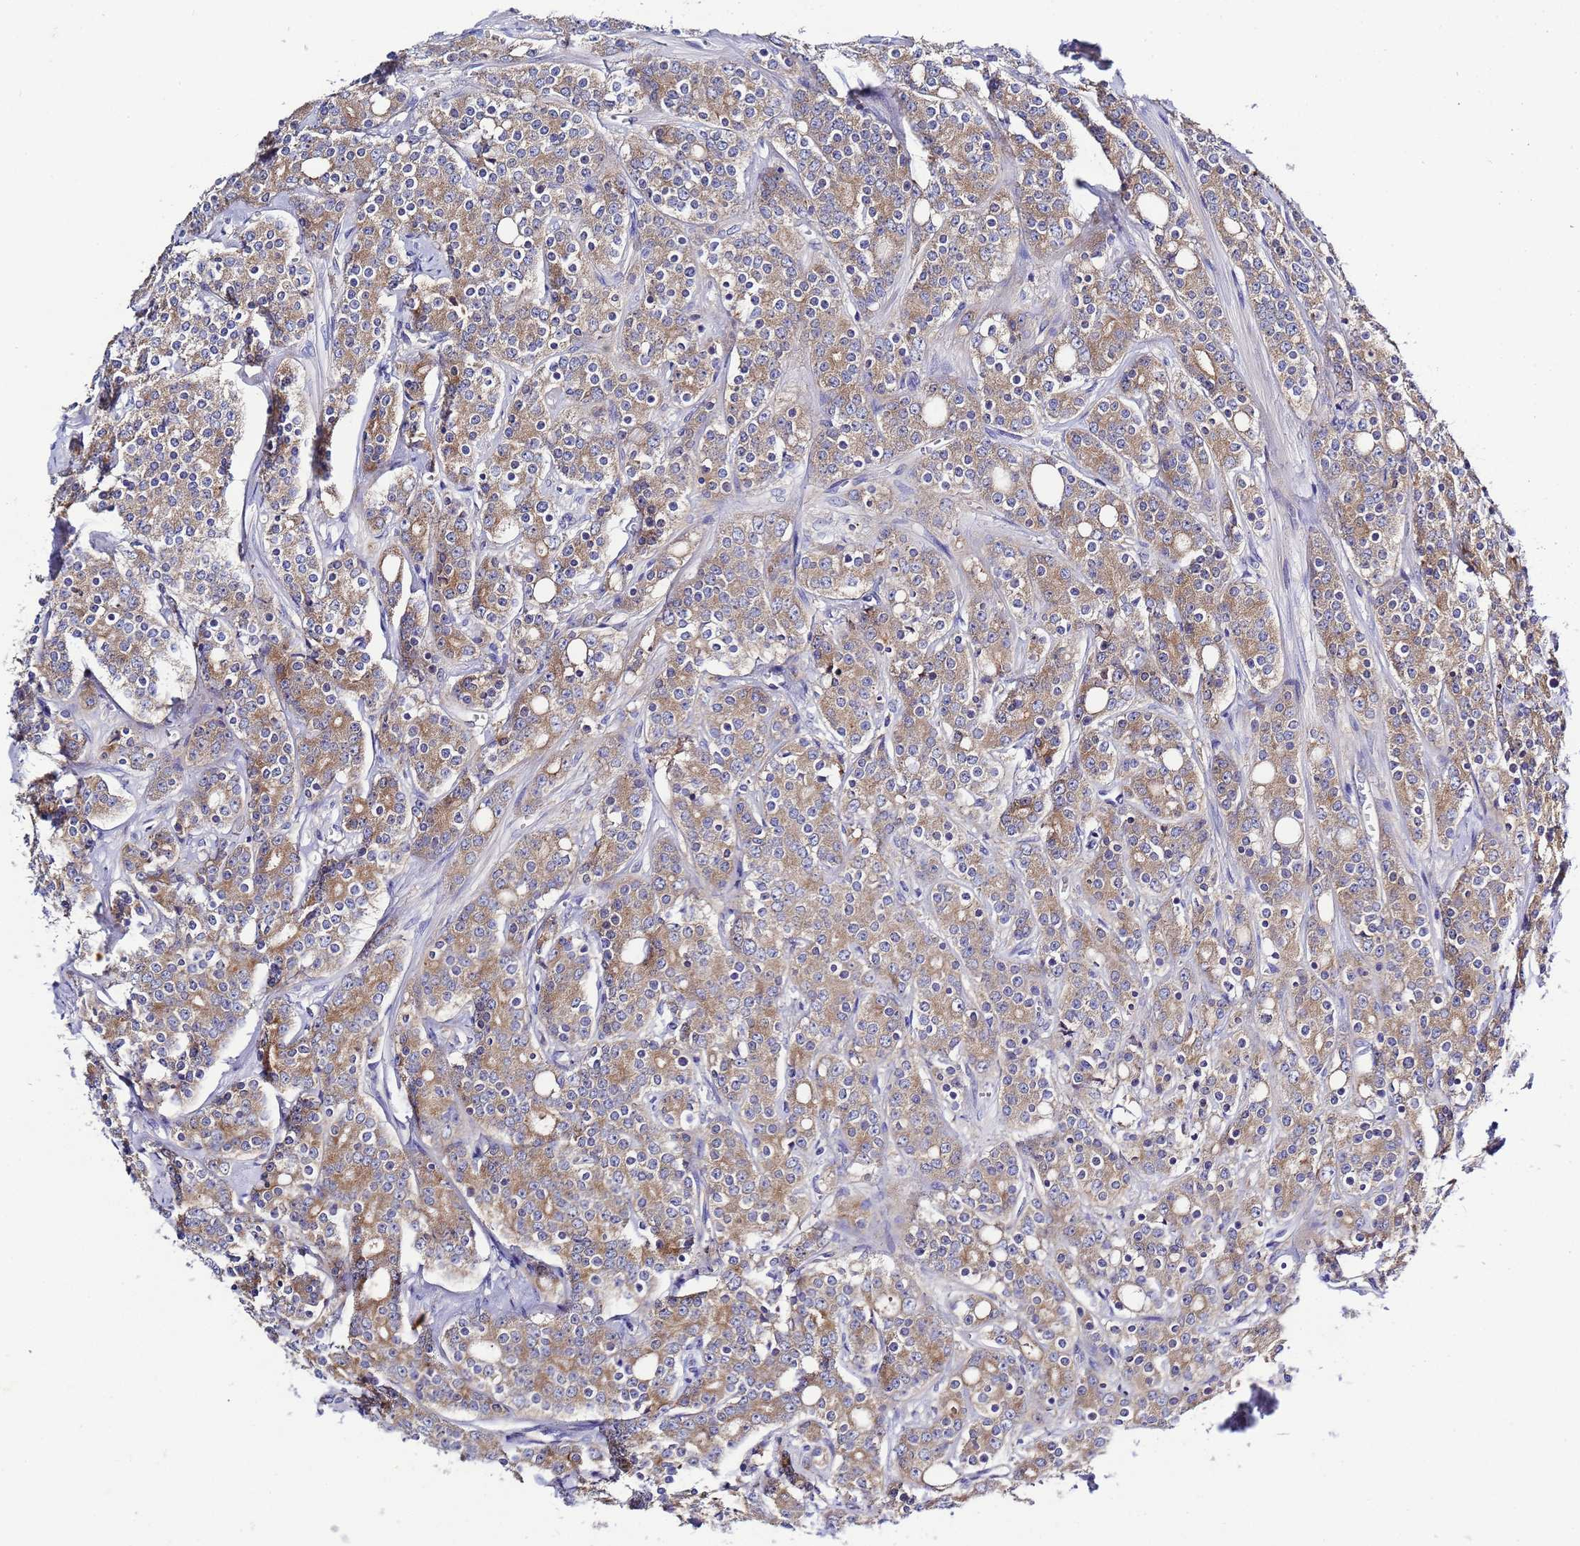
{"staining": {"intensity": "moderate", "quantity": ">75%", "location": "cytoplasmic/membranous"}, "tissue": "prostate cancer", "cell_type": "Tumor cells", "image_type": "cancer", "snomed": [{"axis": "morphology", "description": "Adenocarcinoma, High grade"}, {"axis": "topography", "description": "Prostate"}], "caption": "Brown immunohistochemical staining in prostate cancer (high-grade adenocarcinoma) displays moderate cytoplasmic/membranous positivity in about >75% of tumor cells.", "gene": "RC3H2", "patient": {"sex": "male", "age": 62}}